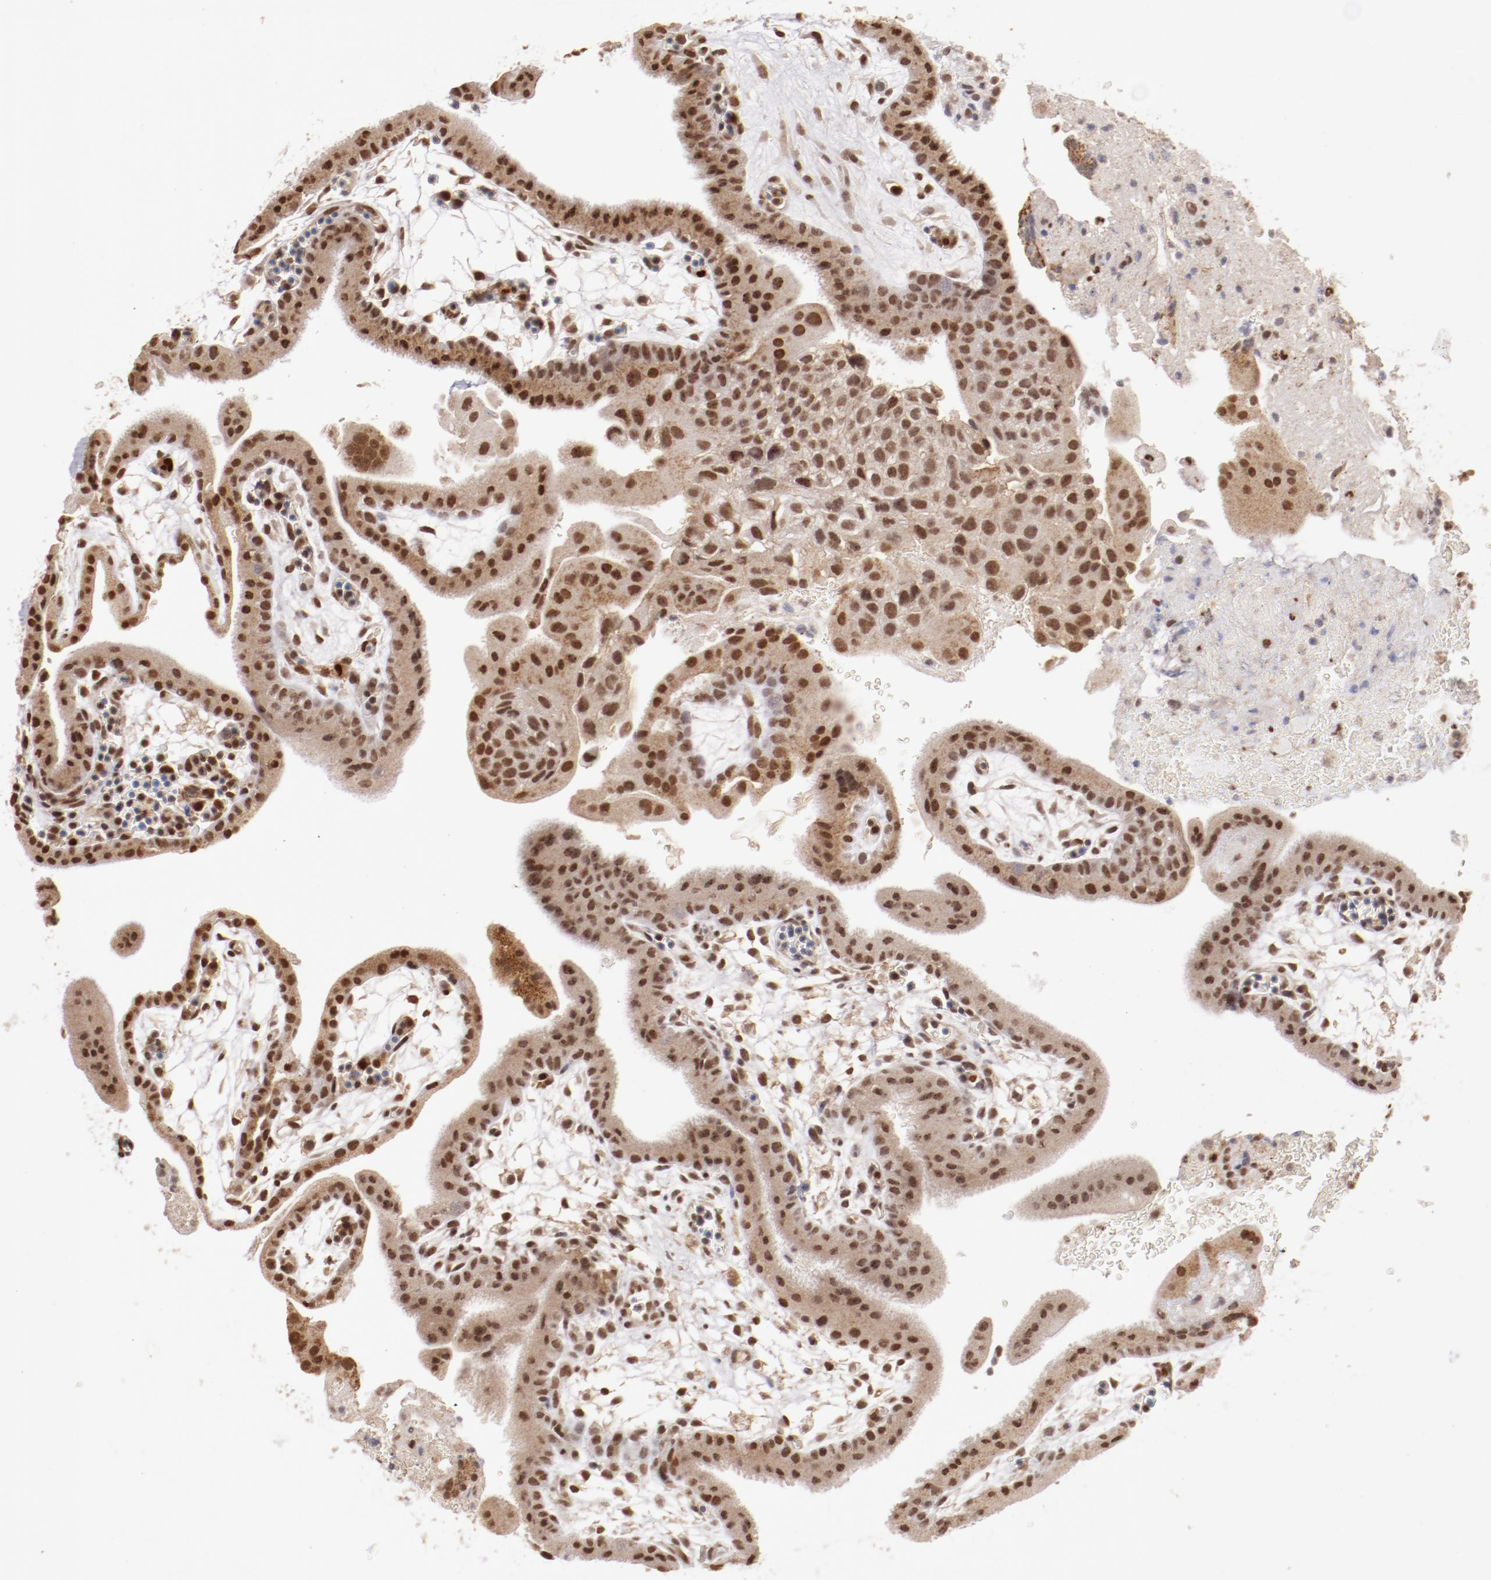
{"staining": {"intensity": "moderate", "quantity": ">75%", "location": "cytoplasmic/membranous,nuclear"}, "tissue": "placenta", "cell_type": "Decidual cells", "image_type": "normal", "snomed": [{"axis": "morphology", "description": "Normal tissue, NOS"}, {"axis": "topography", "description": "Placenta"}], "caption": "Immunohistochemistry (IHC) image of unremarkable placenta: placenta stained using IHC shows medium levels of moderate protein expression localized specifically in the cytoplasmic/membranous,nuclear of decidual cells, appearing as a cytoplasmic/membranous,nuclear brown color.", "gene": "NFE2", "patient": {"sex": "female", "age": 19}}